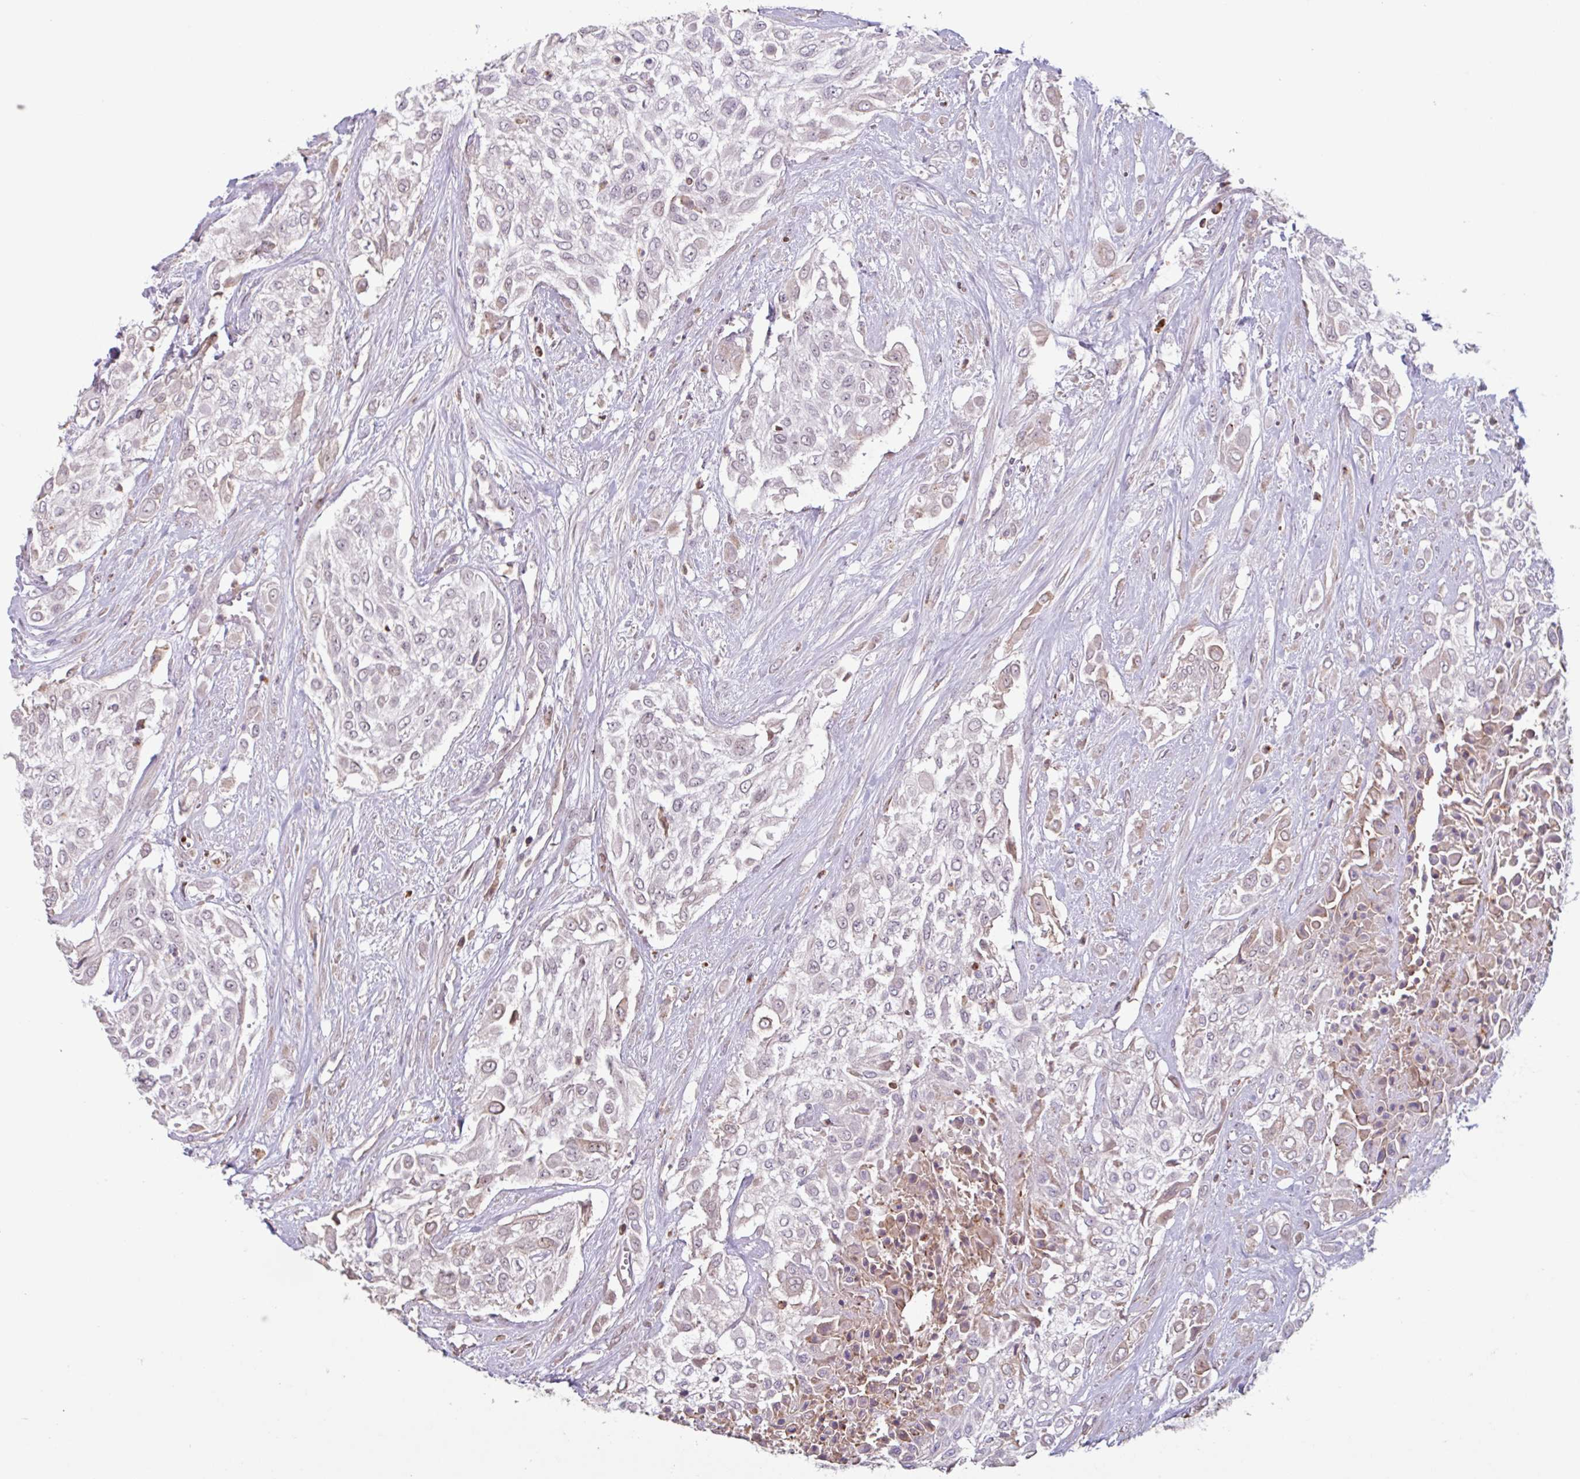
{"staining": {"intensity": "weak", "quantity": "<25%", "location": "nuclear"}, "tissue": "urothelial cancer", "cell_type": "Tumor cells", "image_type": "cancer", "snomed": [{"axis": "morphology", "description": "Urothelial carcinoma, High grade"}, {"axis": "topography", "description": "Urinary bladder"}], "caption": "High power microscopy histopathology image of an immunohistochemistry (IHC) photomicrograph of high-grade urothelial carcinoma, revealing no significant positivity in tumor cells.", "gene": "TAF1D", "patient": {"sex": "male", "age": 57}}